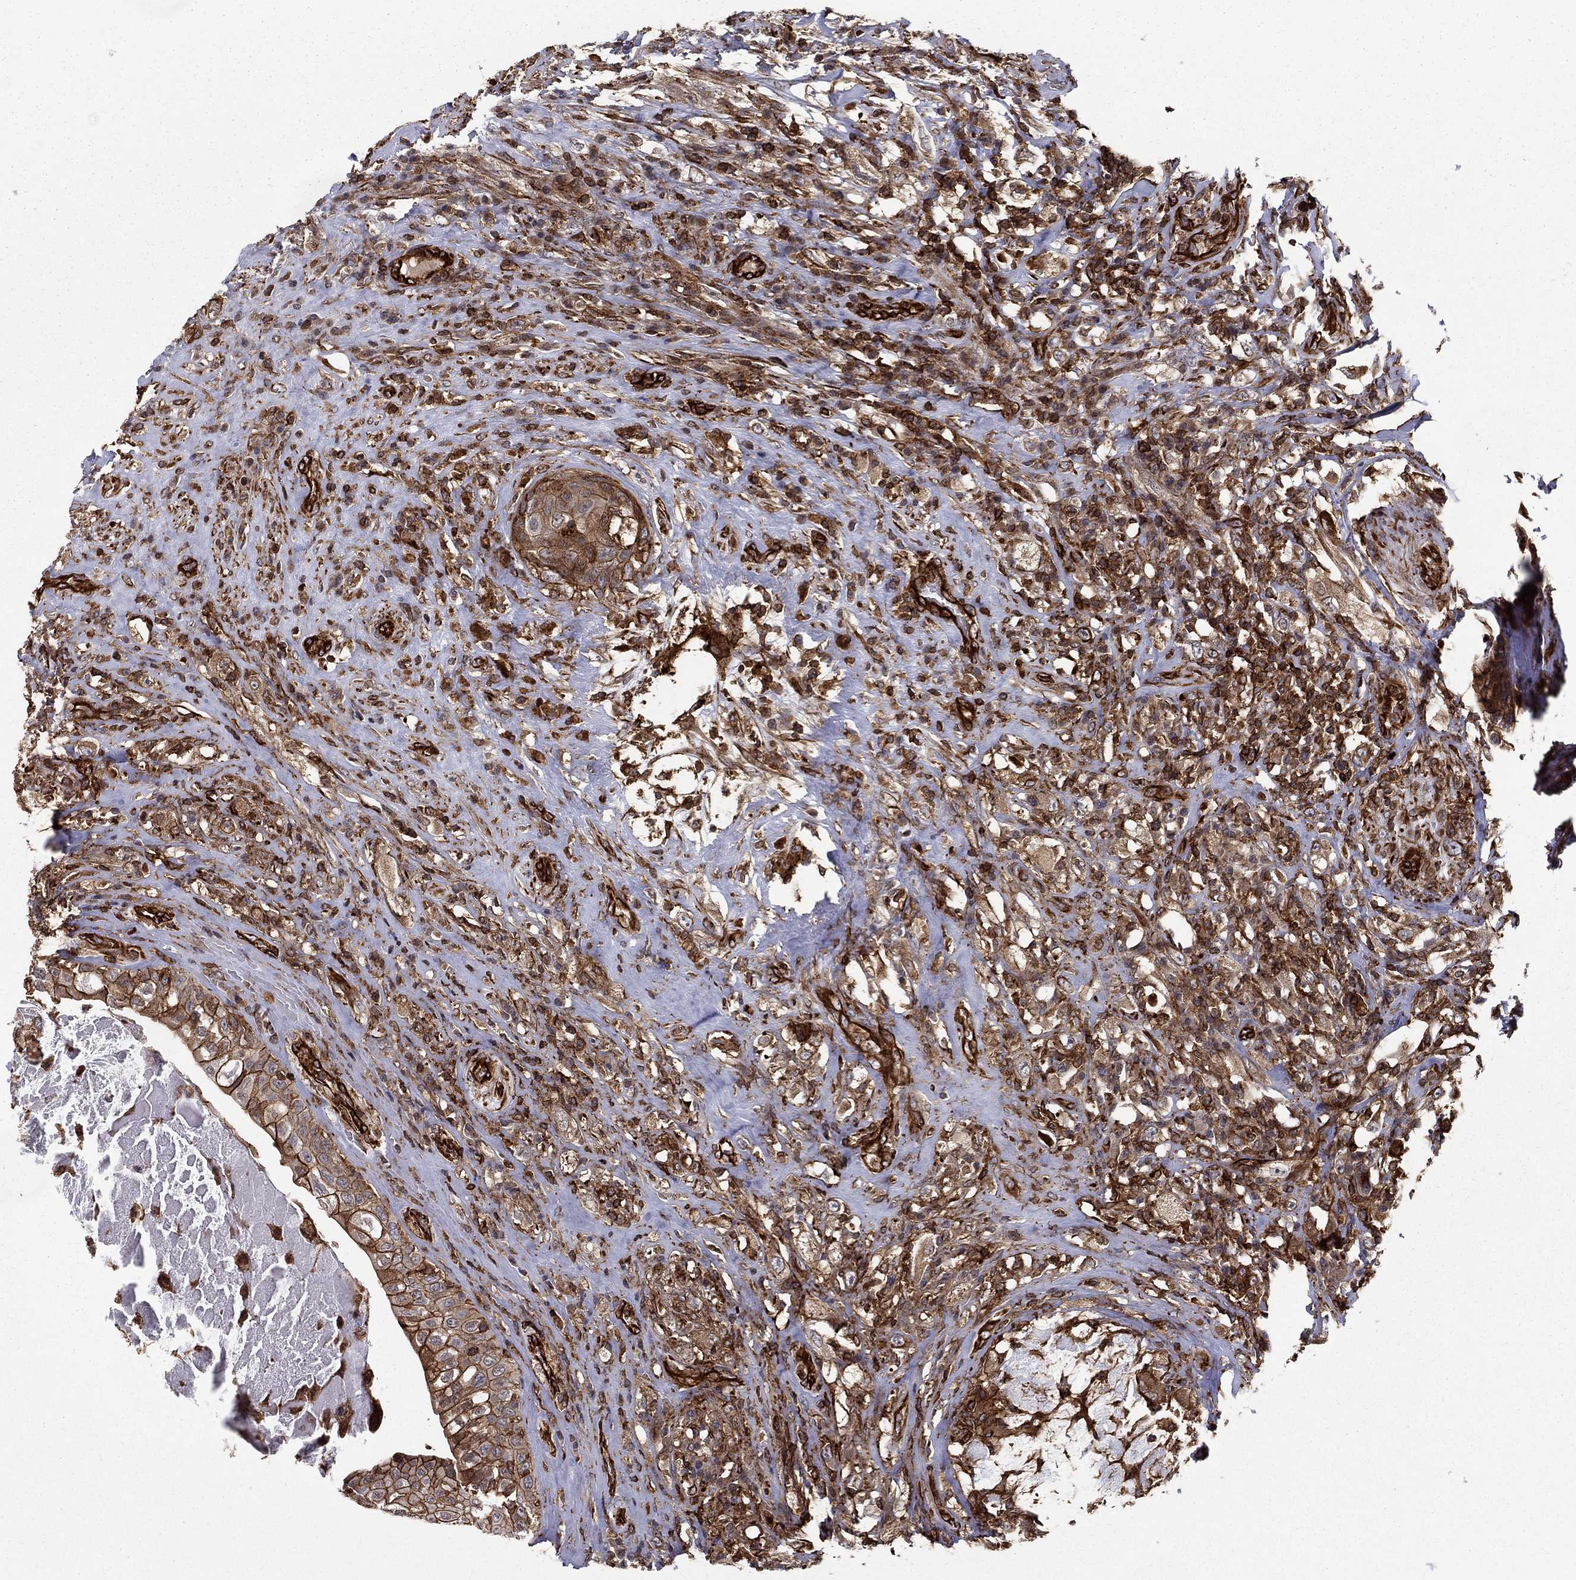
{"staining": {"intensity": "strong", "quantity": "<25%", "location": "cytoplasmic/membranous"}, "tissue": "testis cancer", "cell_type": "Tumor cells", "image_type": "cancer", "snomed": [{"axis": "morphology", "description": "Necrosis, NOS"}, {"axis": "morphology", "description": "Carcinoma, Embryonal, NOS"}, {"axis": "topography", "description": "Testis"}], "caption": "The histopathology image exhibits staining of testis cancer, revealing strong cytoplasmic/membranous protein positivity (brown color) within tumor cells.", "gene": "ADM", "patient": {"sex": "male", "age": 19}}